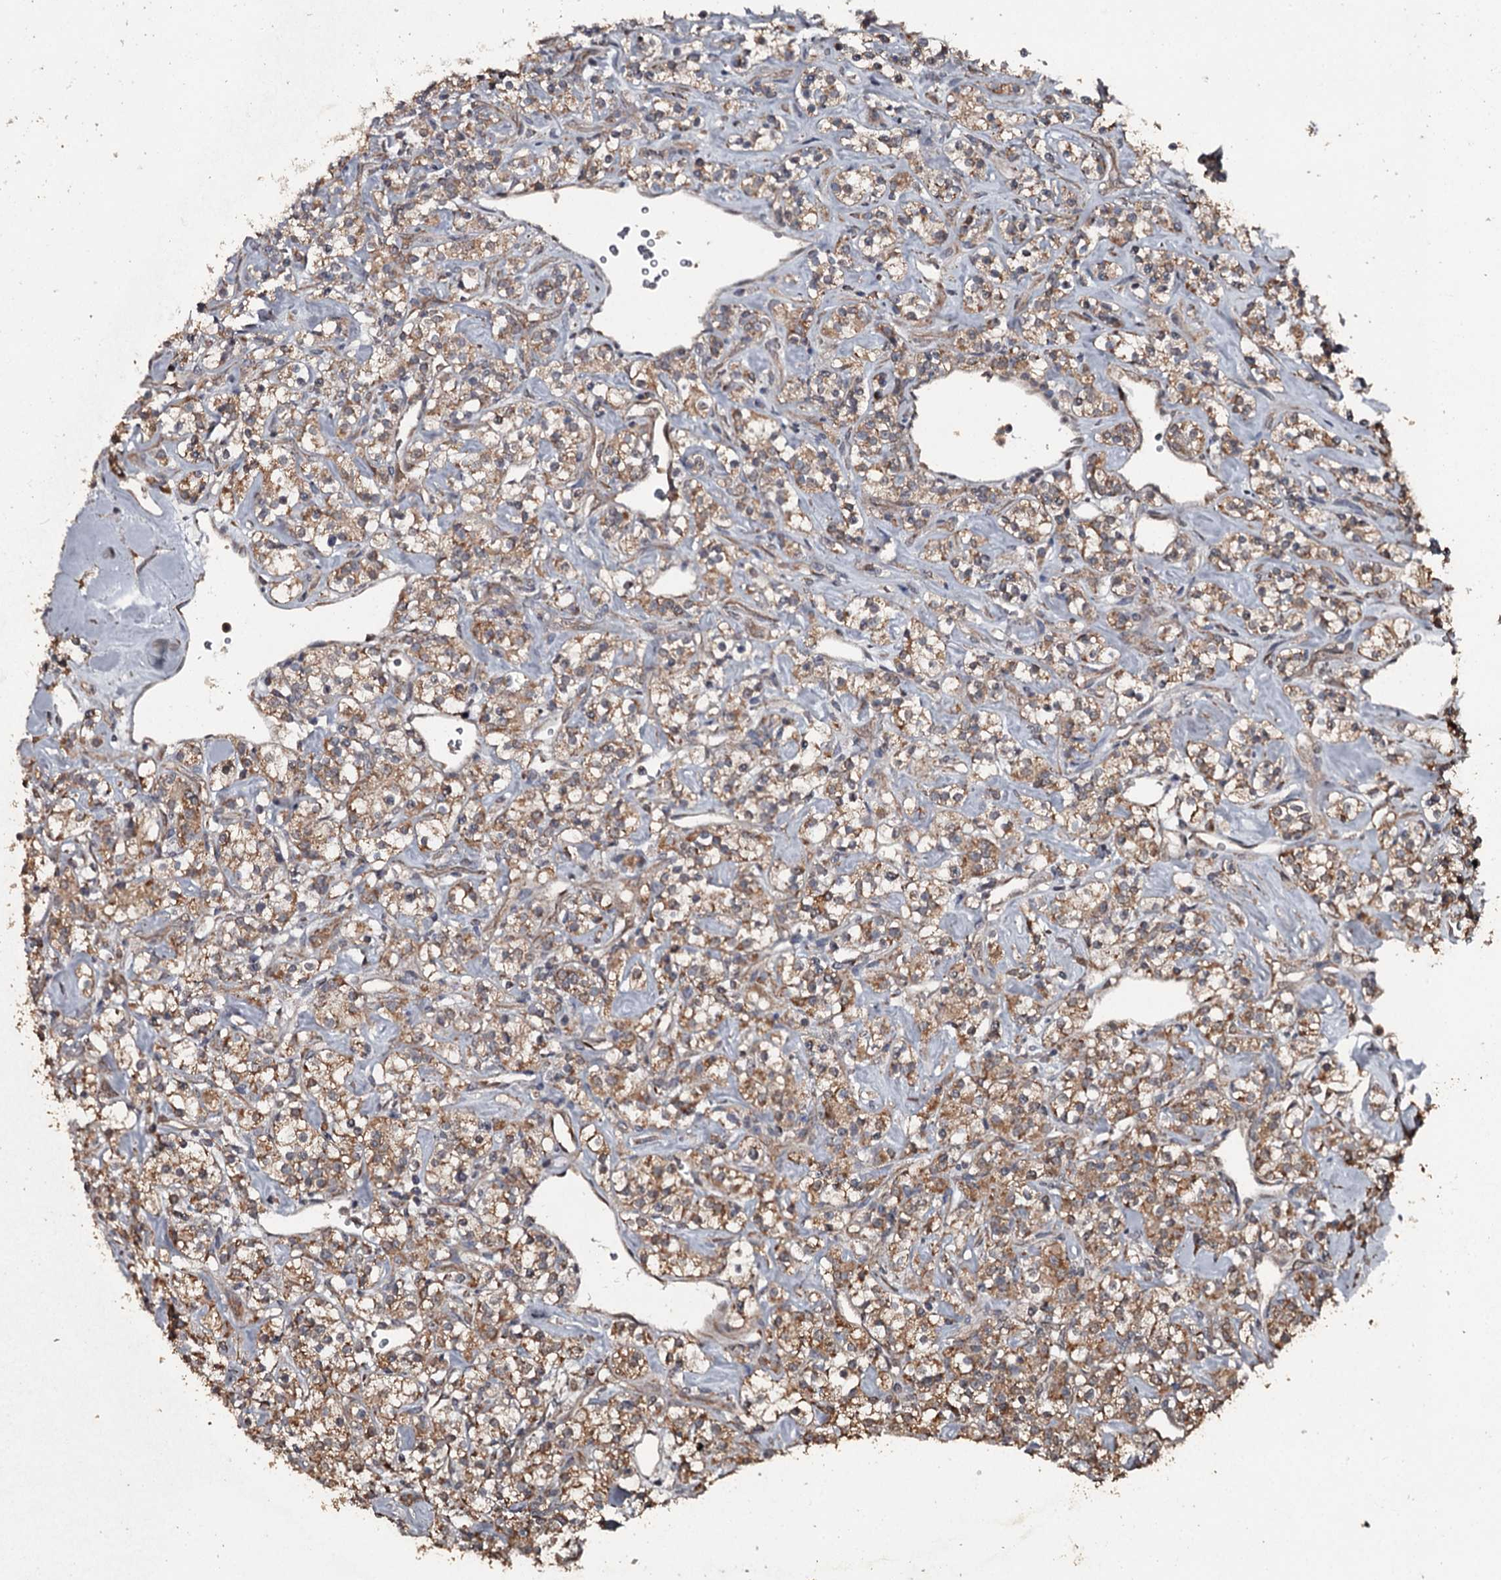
{"staining": {"intensity": "moderate", "quantity": ">75%", "location": "cytoplasmic/membranous"}, "tissue": "renal cancer", "cell_type": "Tumor cells", "image_type": "cancer", "snomed": [{"axis": "morphology", "description": "Adenocarcinoma, NOS"}, {"axis": "topography", "description": "Kidney"}], "caption": "This histopathology image displays renal cancer stained with immunohistochemistry (IHC) to label a protein in brown. The cytoplasmic/membranous of tumor cells show moderate positivity for the protein. Nuclei are counter-stained blue.", "gene": "WIPI1", "patient": {"sex": "male", "age": 77}}